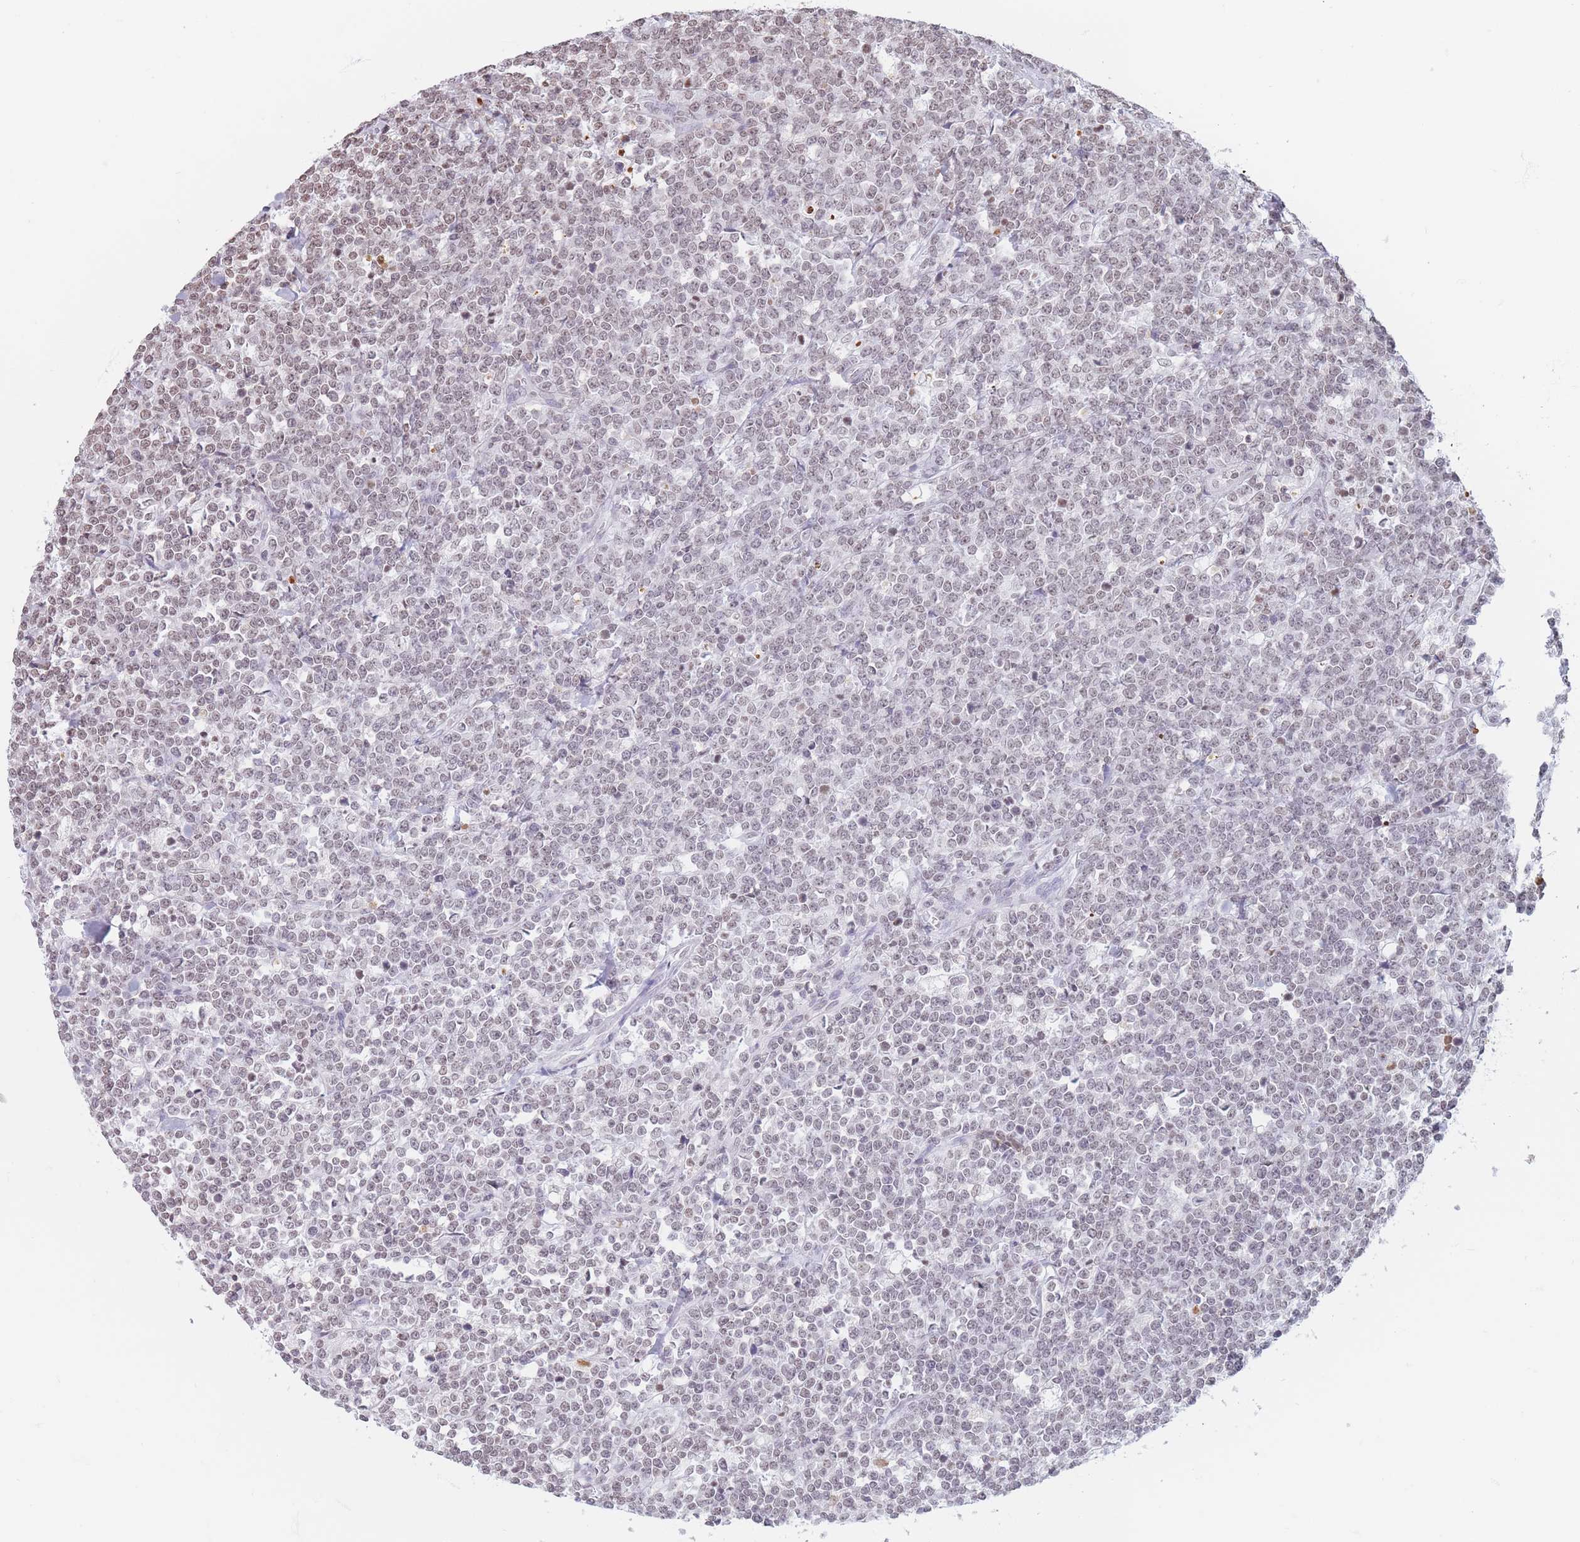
{"staining": {"intensity": "weak", "quantity": "<25%", "location": "nuclear"}, "tissue": "lymphoma", "cell_type": "Tumor cells", "image_type": "cancer", "snomed": [{"axis": "morphology", "description": "Malignant lymphoma, non-Hodgkin's type, High grade"}, {"axis": "topography", "description": "Small intestine"}], "caption": "Tumor cells are negative for protein expression in human high-grade malignant lymphoma, non-Hodgkin's type. (DAB IHC visualized using brightfield microscopy, high magnification).", "gene": "RYK", "patient": {"sex": "male", "age": 8}}